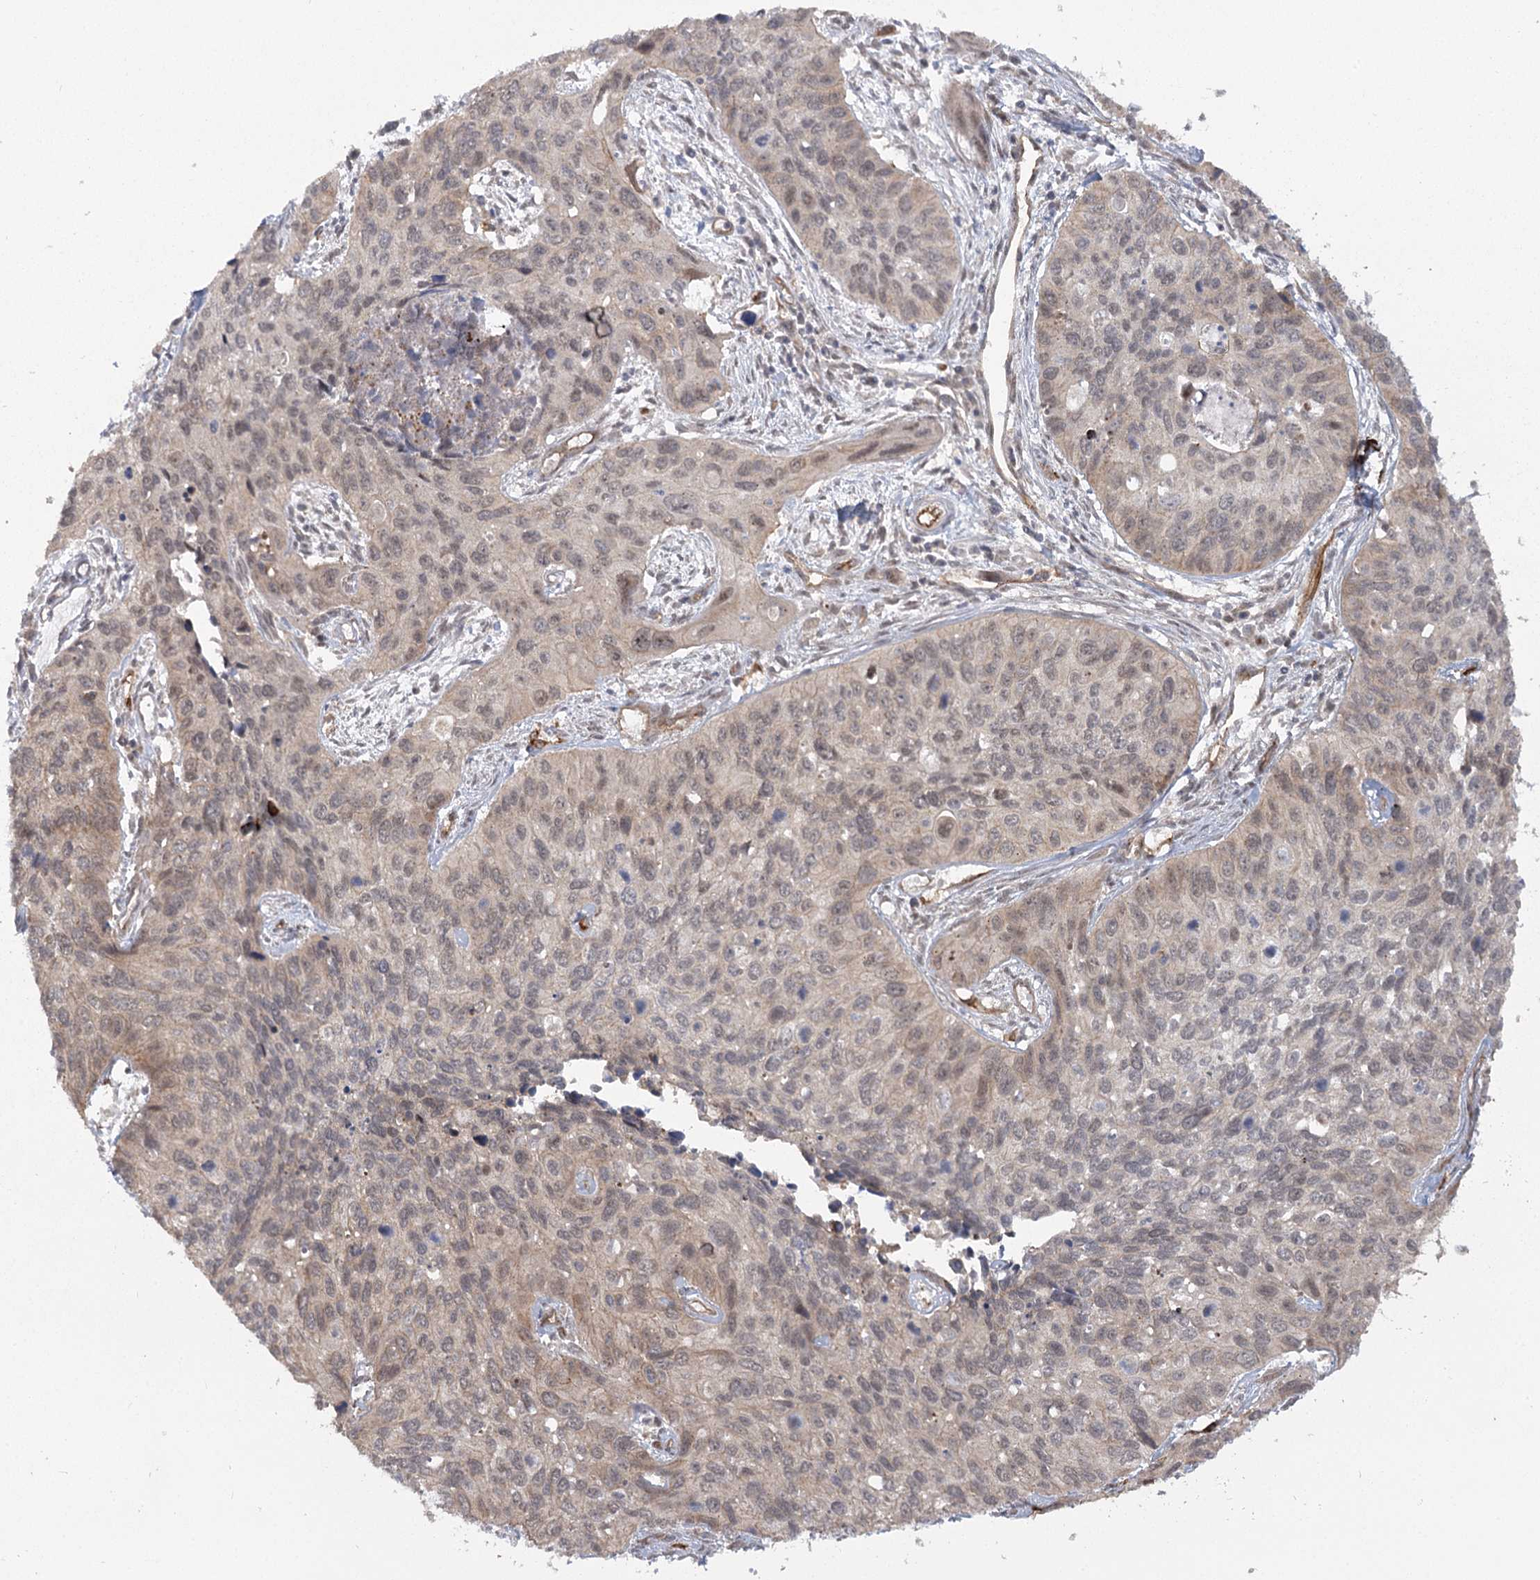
{"staining": {"intensity": "weak", "quantity": ">75%", "location": "cytoplasmic/membranous"}, "tissue": "cervical cancer", "cell_type": "Tumor cells", "image_type": "cancer", "snomed": [{"axis": "morphology", "description": "Squamous cell carcinoma, NOS"}, {"axis": "topography", "description": "Cervix"}], "caption": "Cervical cancer (squamous cell carcinoma) stained with a brown dye reveals weak cytoplasmic/membranous positive expression in about >75% of tumor cells.", "gene": "RPP14", "patient": {"sex": "female", "age": 55}}